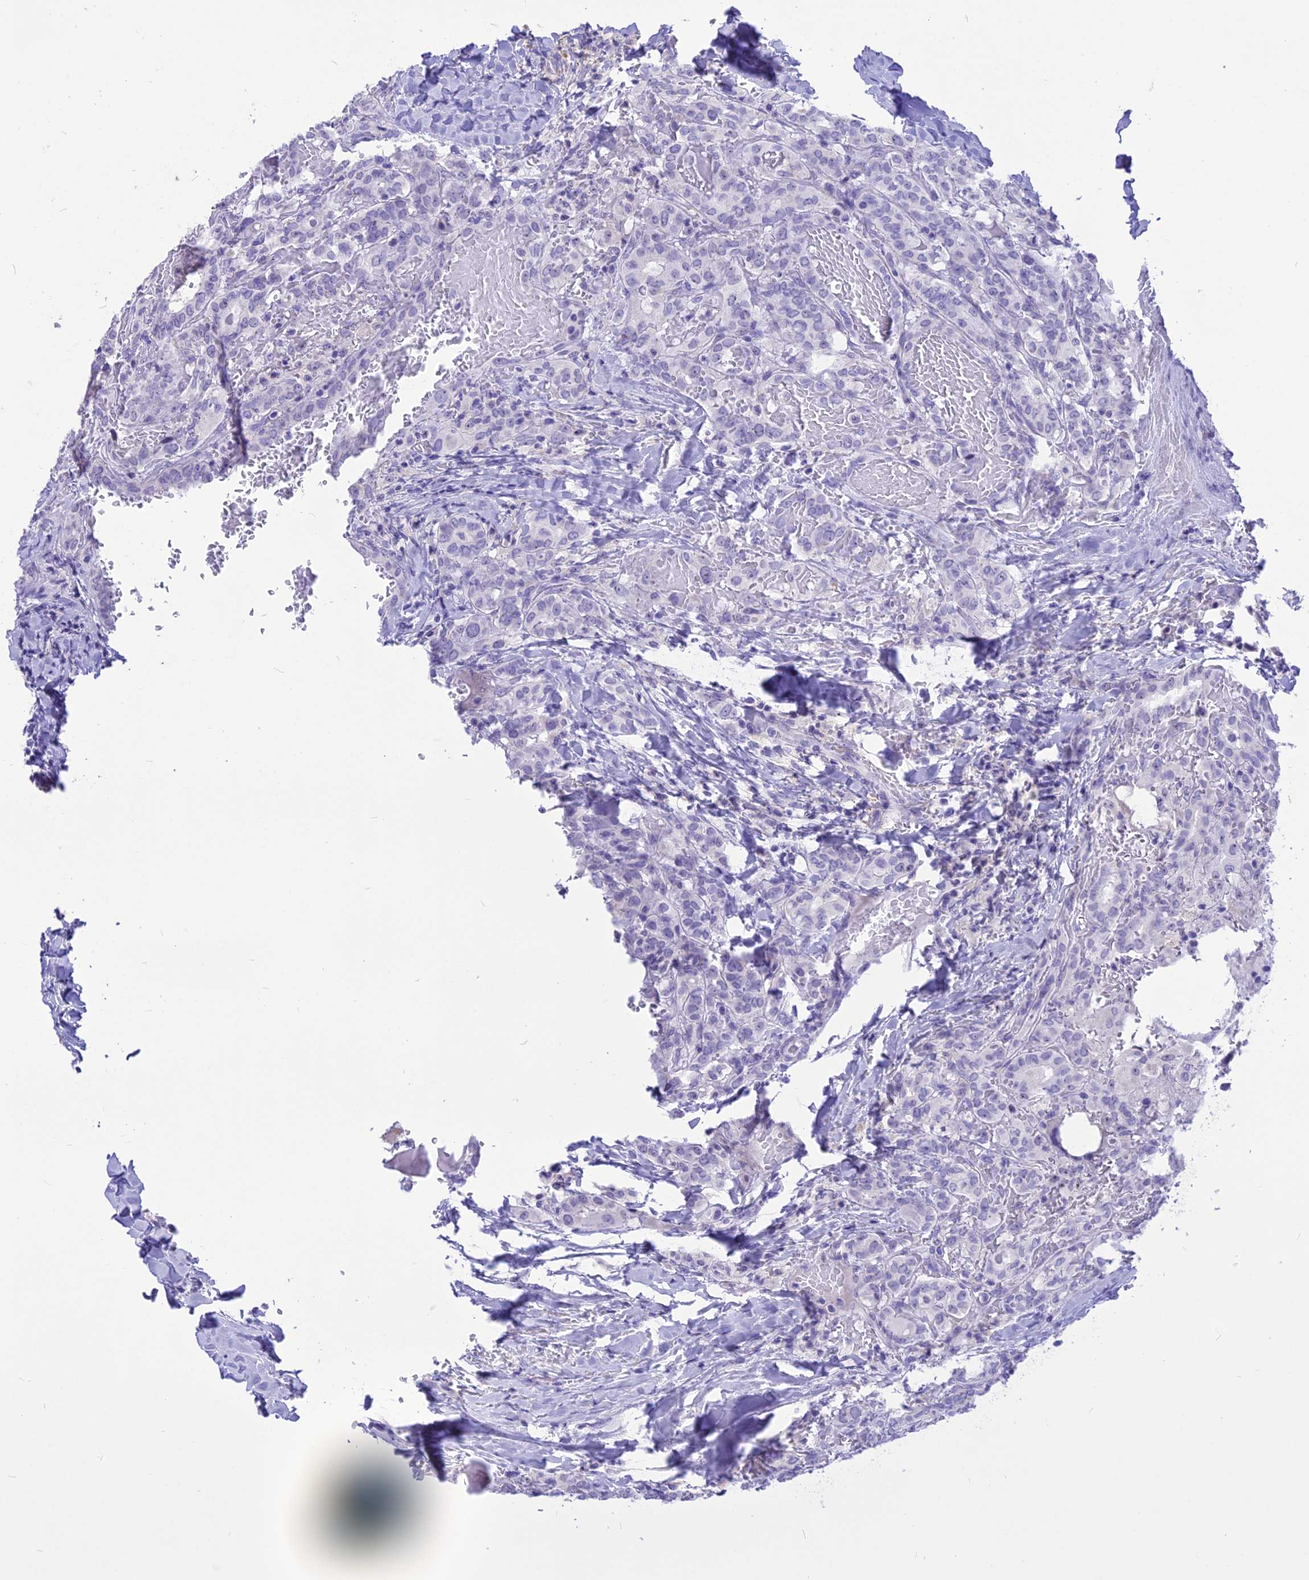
{"staining": {"intensity": "negative", "quantity": "none", "location": "none"}, "tissue": "thyroid cancer", "cell_type": "Tumor cells", "image_type": "cancer", "snomed": [{"axis": "morphology", "description": "Papillary adenocarcinoma, NOS"}, {"axis": "topography", "description": "Thyroid gland"}], "caption": "Protein analysis of thyroid papillary adenocarcinoma shows no significant expression in tumor cells.", "gene": "CMSS1", "patient": {"sex": "female", "age": 72}}